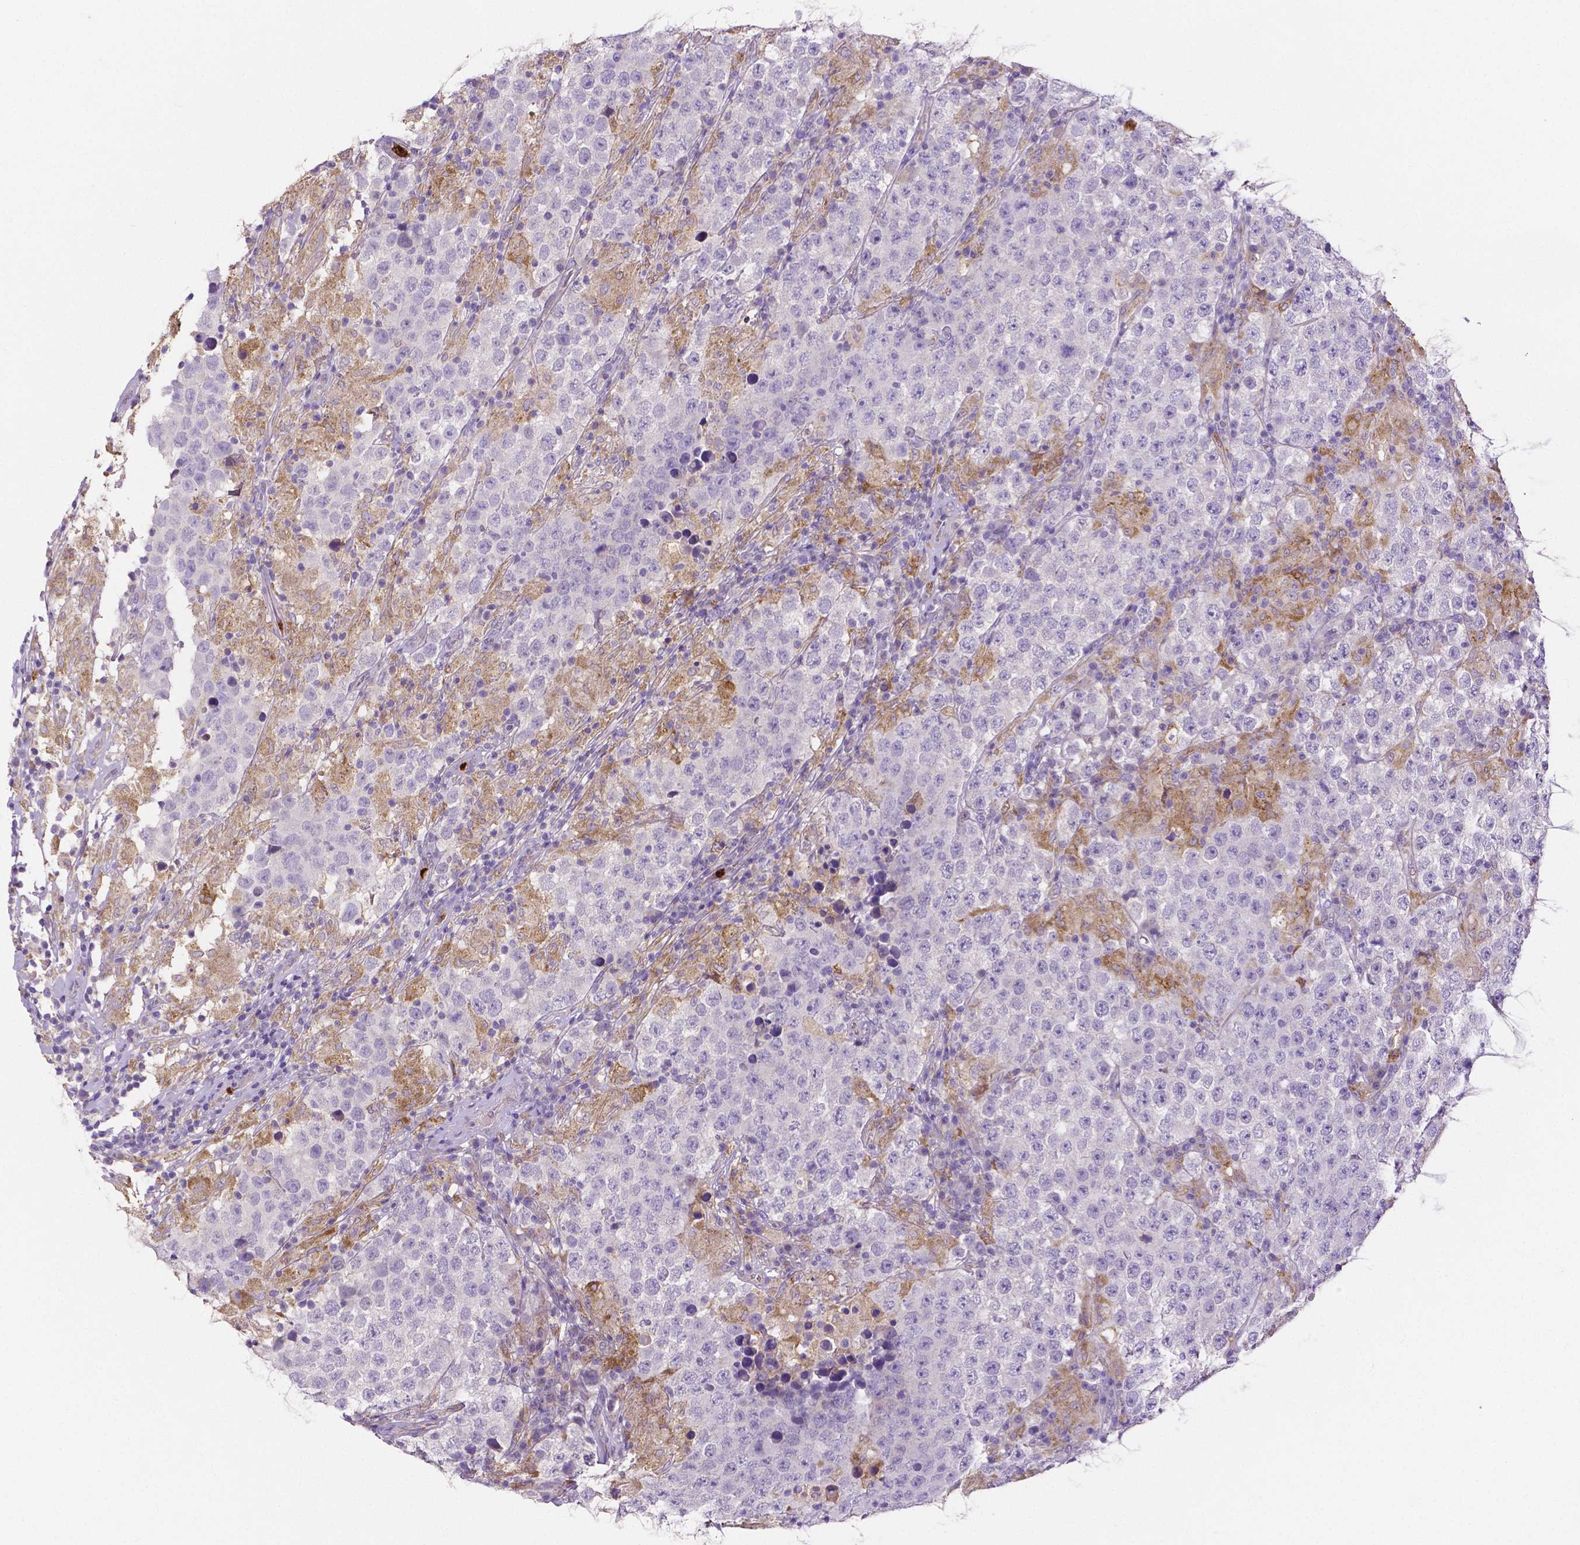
{"staining": {"intensity": "negative", "quantity": "none", "location": "none"}, "tissue": "testis cancer", "cell_type": "Tumor cells", "image_type": "cancer", "snomed": [{"axis": "morphology", "description": "Seminoma, NOS"}, {"axis": "morphology", "description": "Carcinoma, Embryonal, NOS"}, {"axis": "topography", "description": "Testis"}], "caption": "DAB (3,3'-diaminobenzidine) immunohistochemical staining of human seminoma (testis) displays no significant staining in tumor cells.", "gene": "MMP9", "patient": {"sex": "male", "age": 41}}